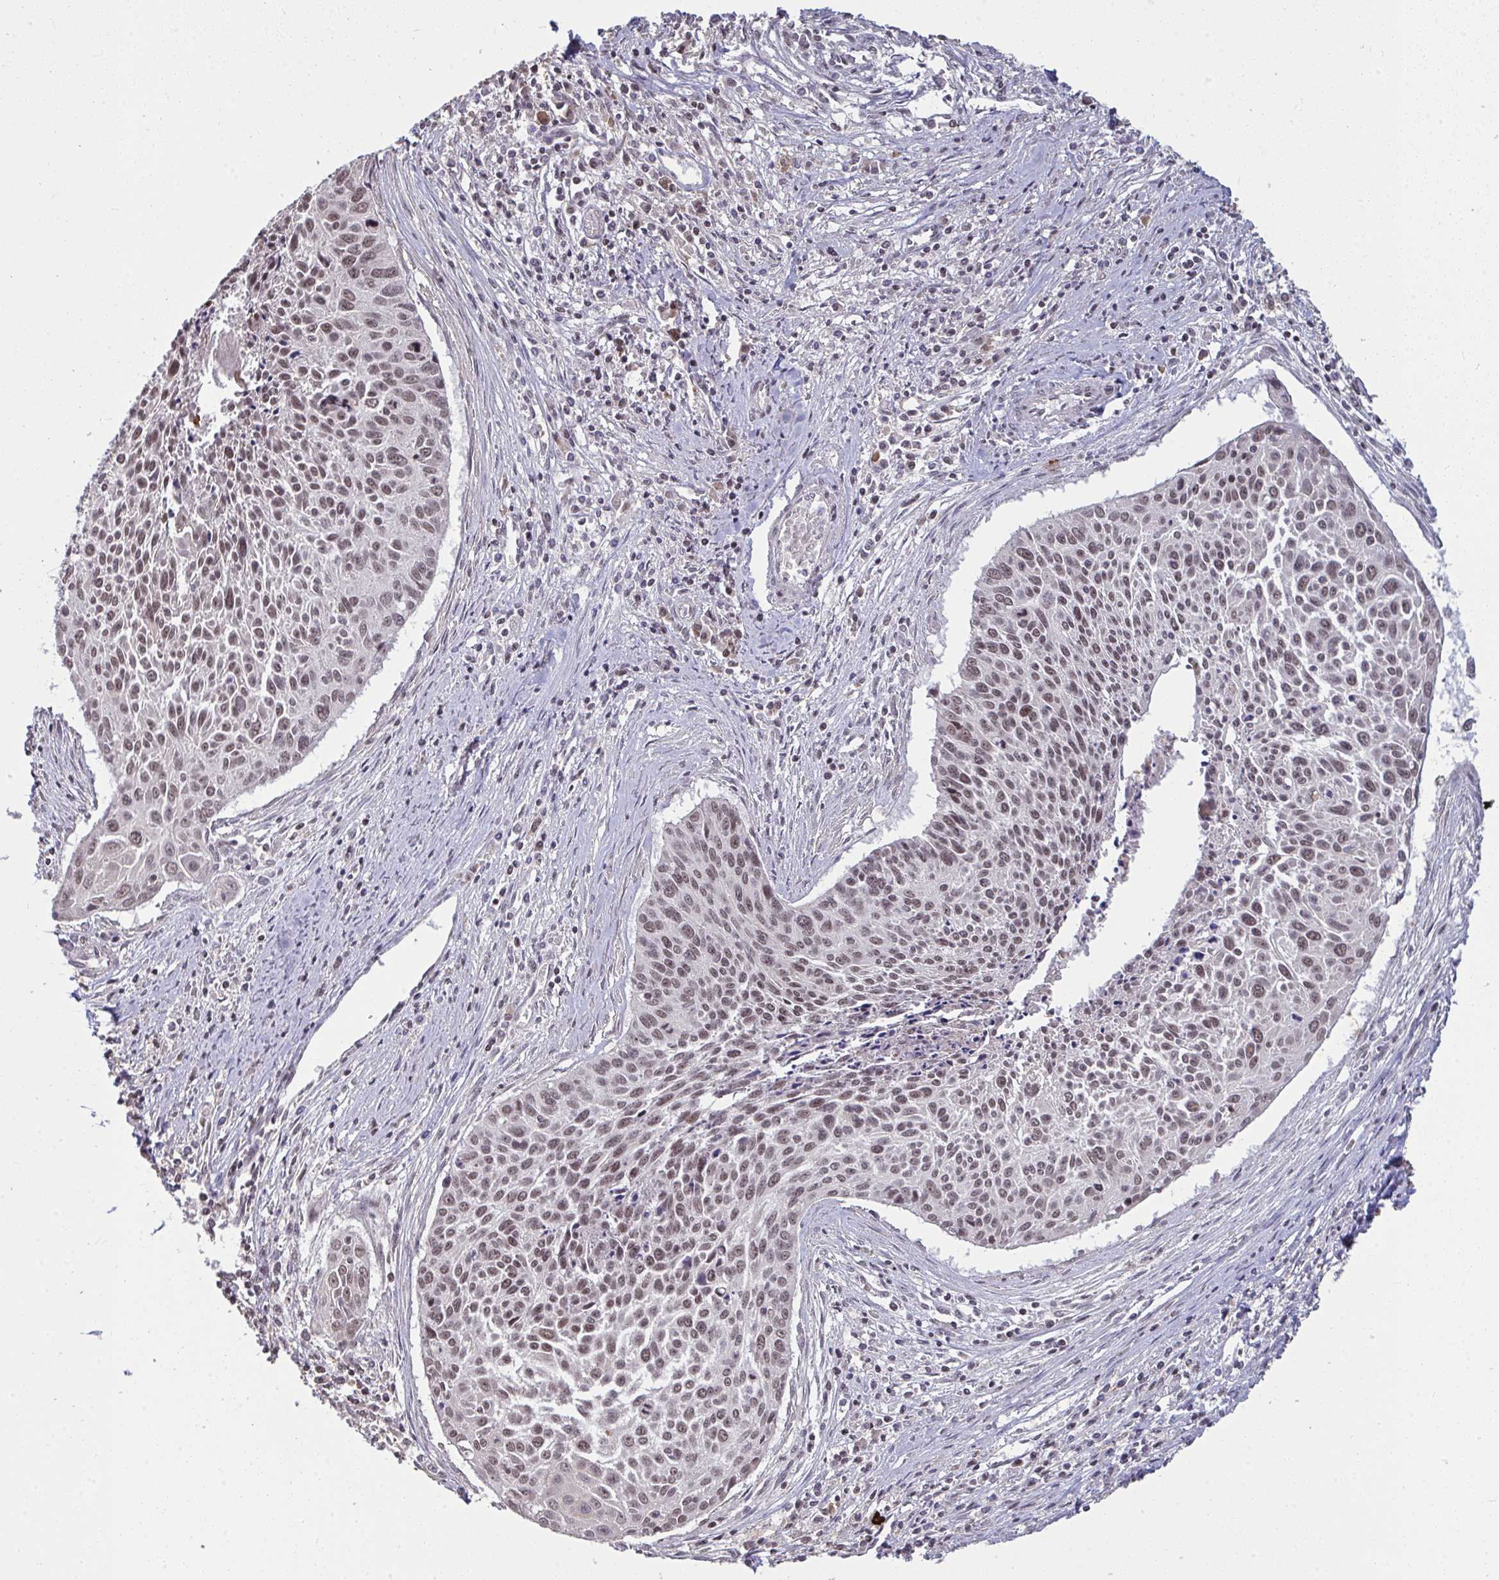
{"staining": {"intensity": "moderate", "quantity": ">75%", "location": "nuclear"}, "tissue": "cervical cancer", "cell_type": "Tumor cells", "image_type": "cancer", "snomed": [{"axis": "morphology", "description": "Squamous cell carcinoma, NOS"}, {"axis": "topography", "description": "Cervix"}], "caption": "Protein expression by IHC reveals moderate nuclear positivity in about >75% of tumor cells in squamous cell carcinoma (cervical).", "gene": "SAP30", "patient": {"sex": "female", "age": 55}}